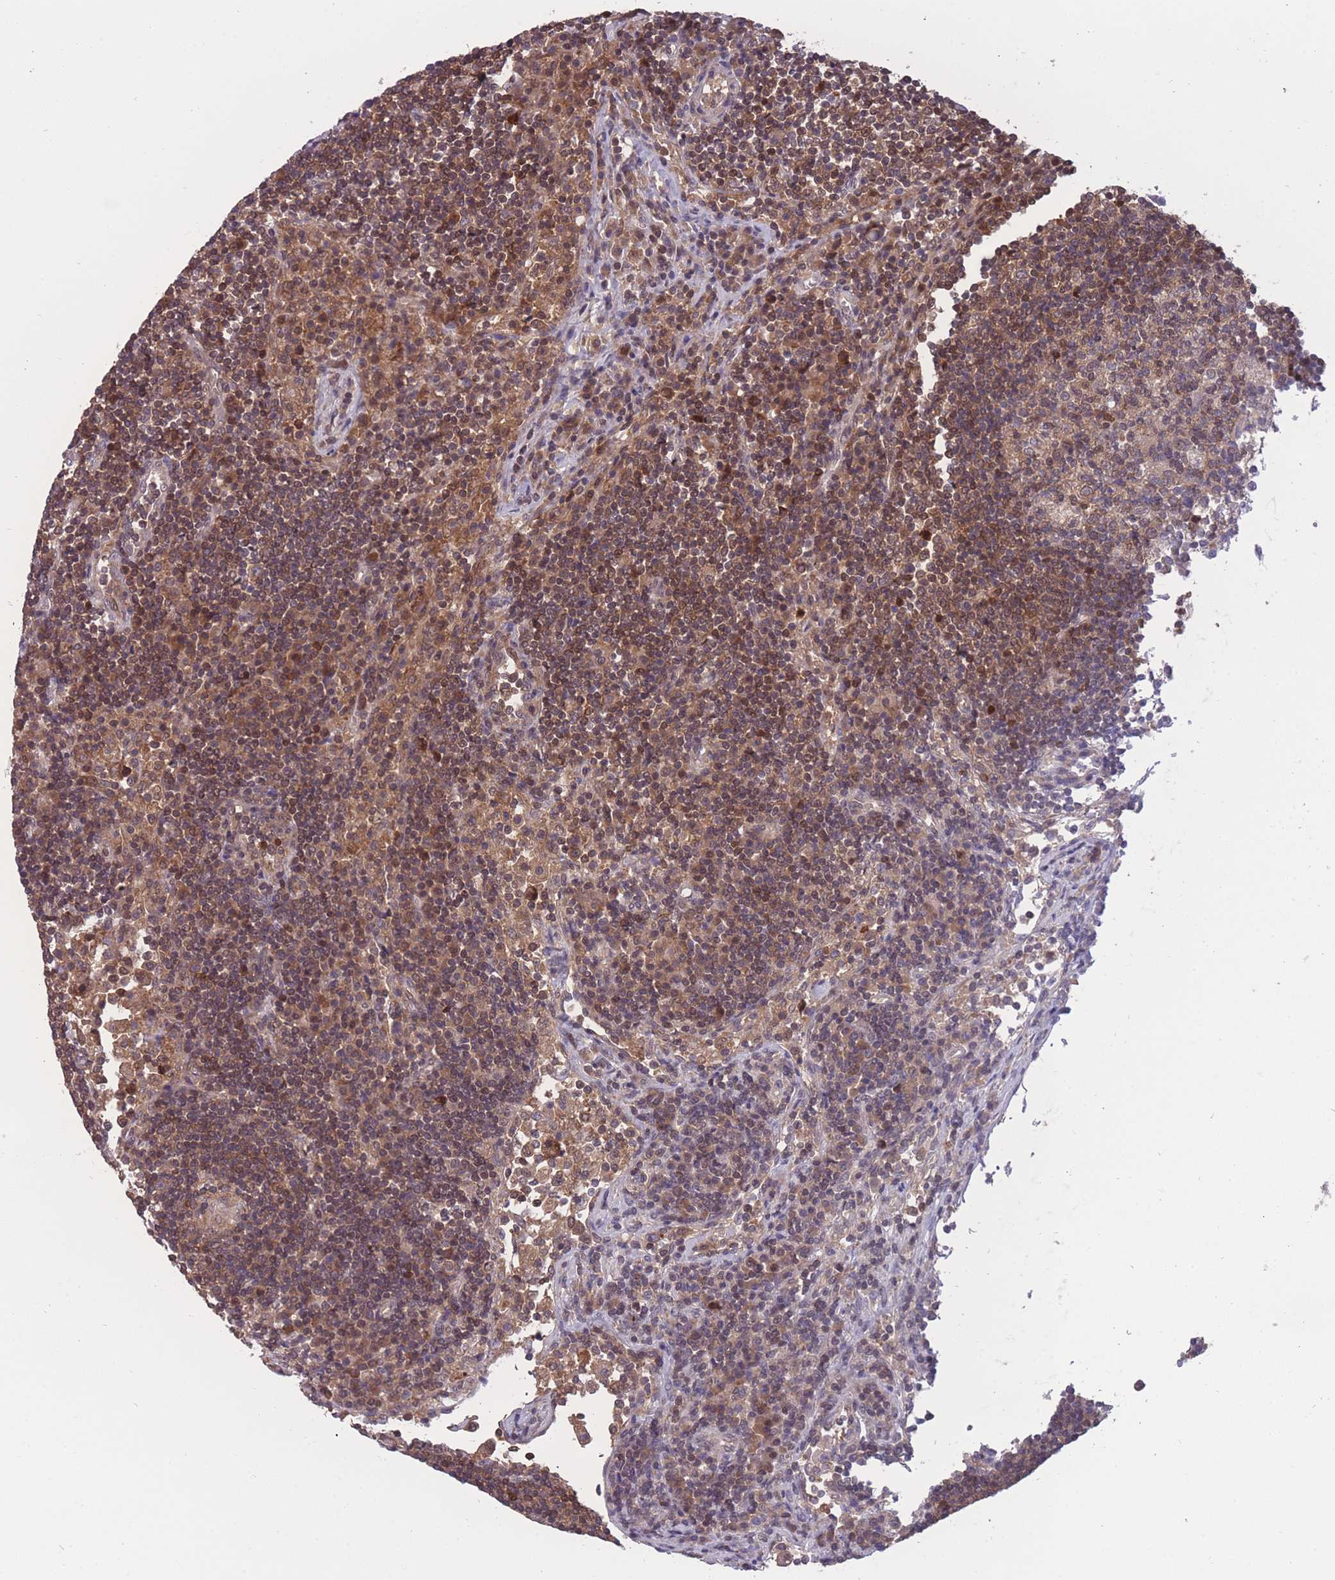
{"staining": {"intensity": "weak", "quantity": "25%-75%", "location": "cytoplasmic/membranous"}, "tissue": "lymph node", "cell_type": "Germinal center cells", "image_type": "normal", "snomed": [{"axis": "morphology", "description": "Normal tissue, NOS"}, {"axis": "topography", "description": "Lymph node"}], "caption": "High-magnification brightfield microscopy of benign lymph node stained with DAB (brown) and counterstained with hematoxylin (blue). germinal center cells exhibit weak cytoplasmic/membranous expression is seen in approximately25%-75% of cells.", "gene": "UBE2NL", "patient": {"sex": "female", "age": 53}}